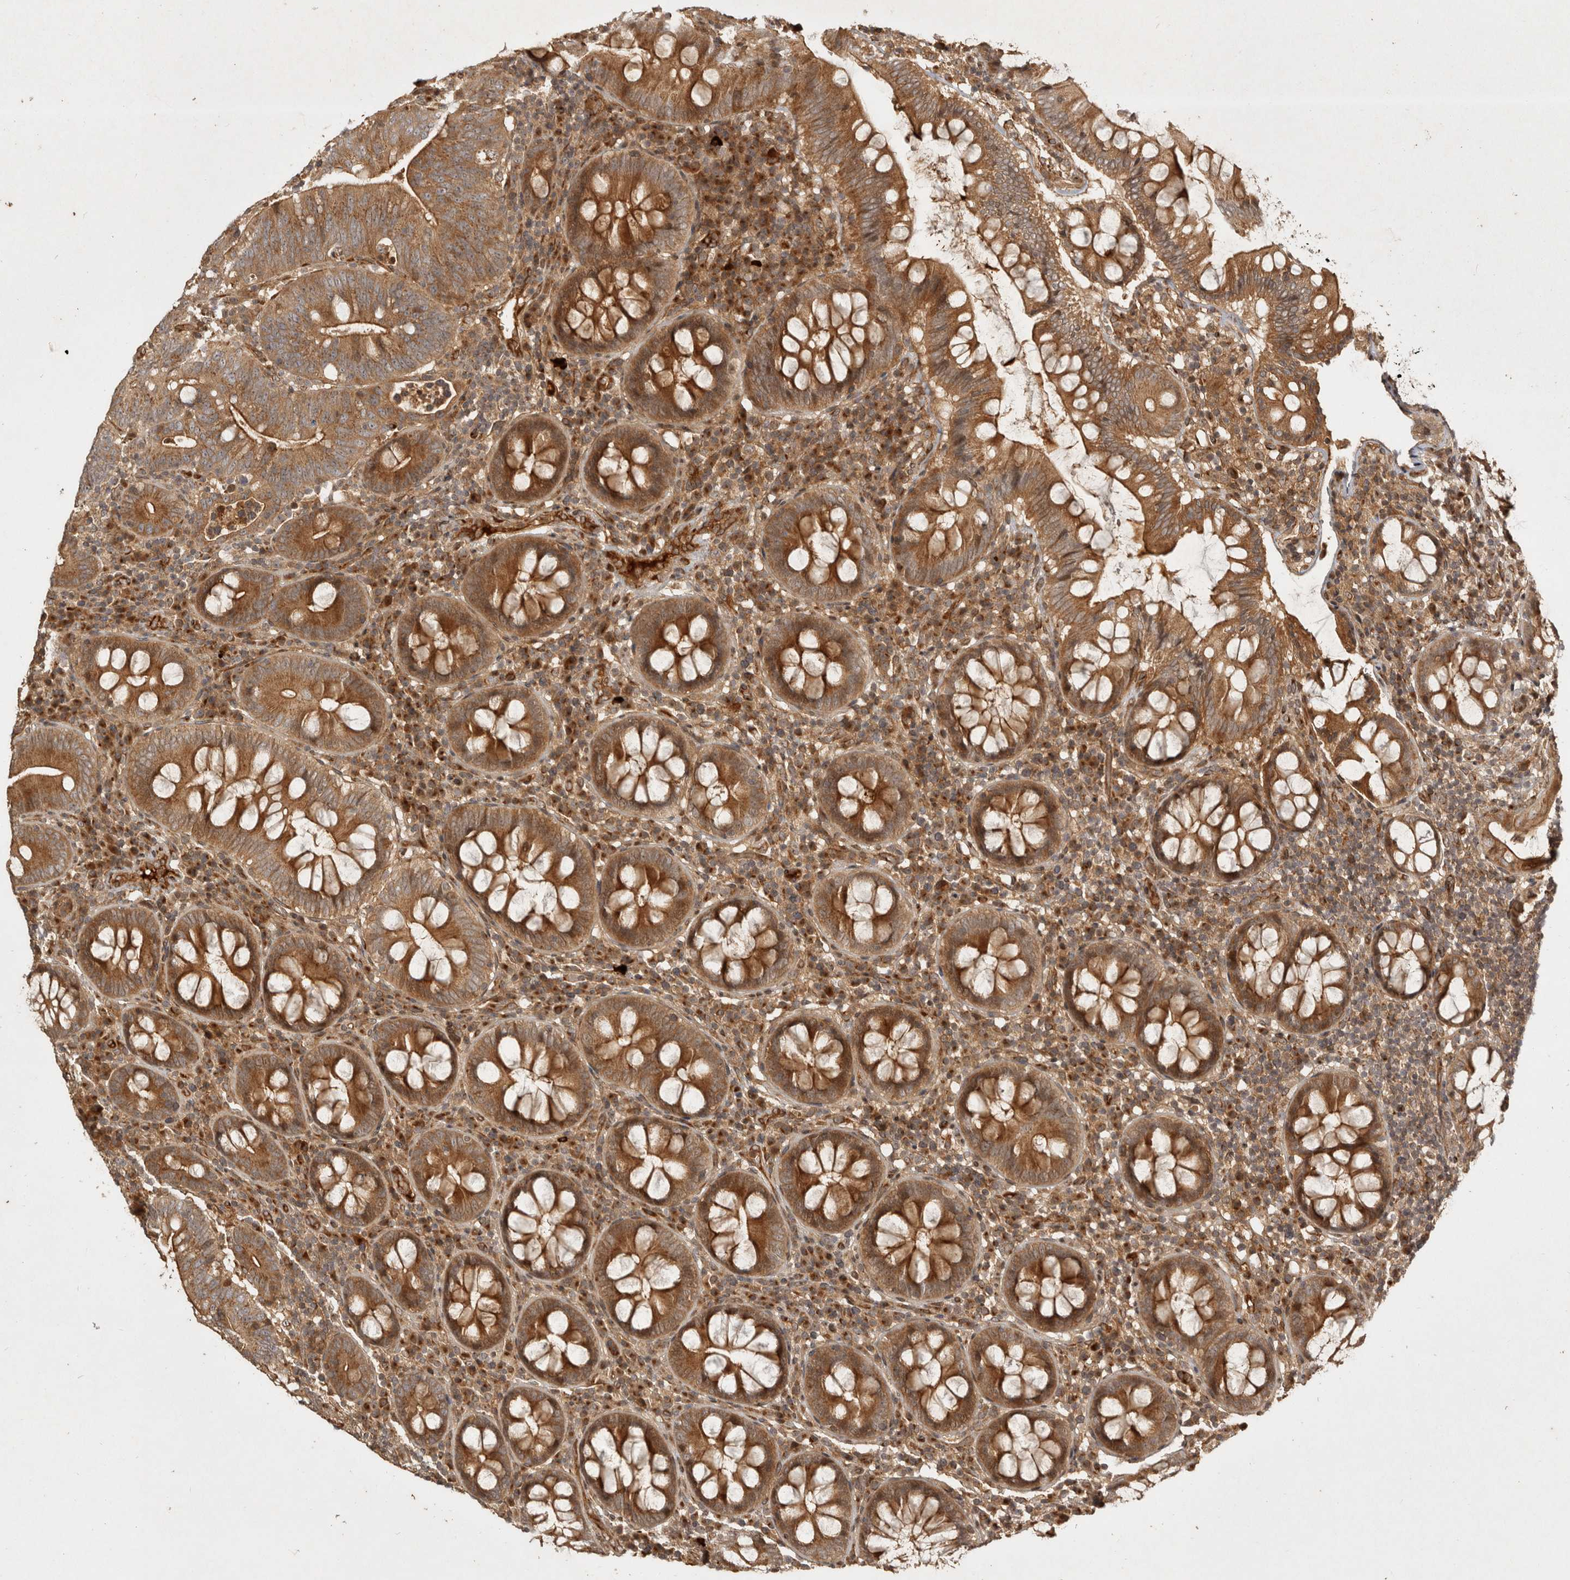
{"staining": {"intensity": "moderate", "quantity": ">75%", "location": "cytoplasmic/membranous"}, "tissue": "colorectal cancer", "cell_type": "Tumor cells", "image_type": "cancer", "snomed": [{"axis": "morphology", "description": "Adenocarcinoma, NOS"}, {"axis": "topography", "description": "Colon"}], "caption": "Protein analysis of adenocarcinoma (colorectal) tissue displays moderate cytoplasmic/membranous positivity in approximately >75% of tumor cells. The protein is shown in brown color, while the nuclei are stained blue.", "gene": "CAMSAP2", "patient": {"sex": "female", "age": 66}}